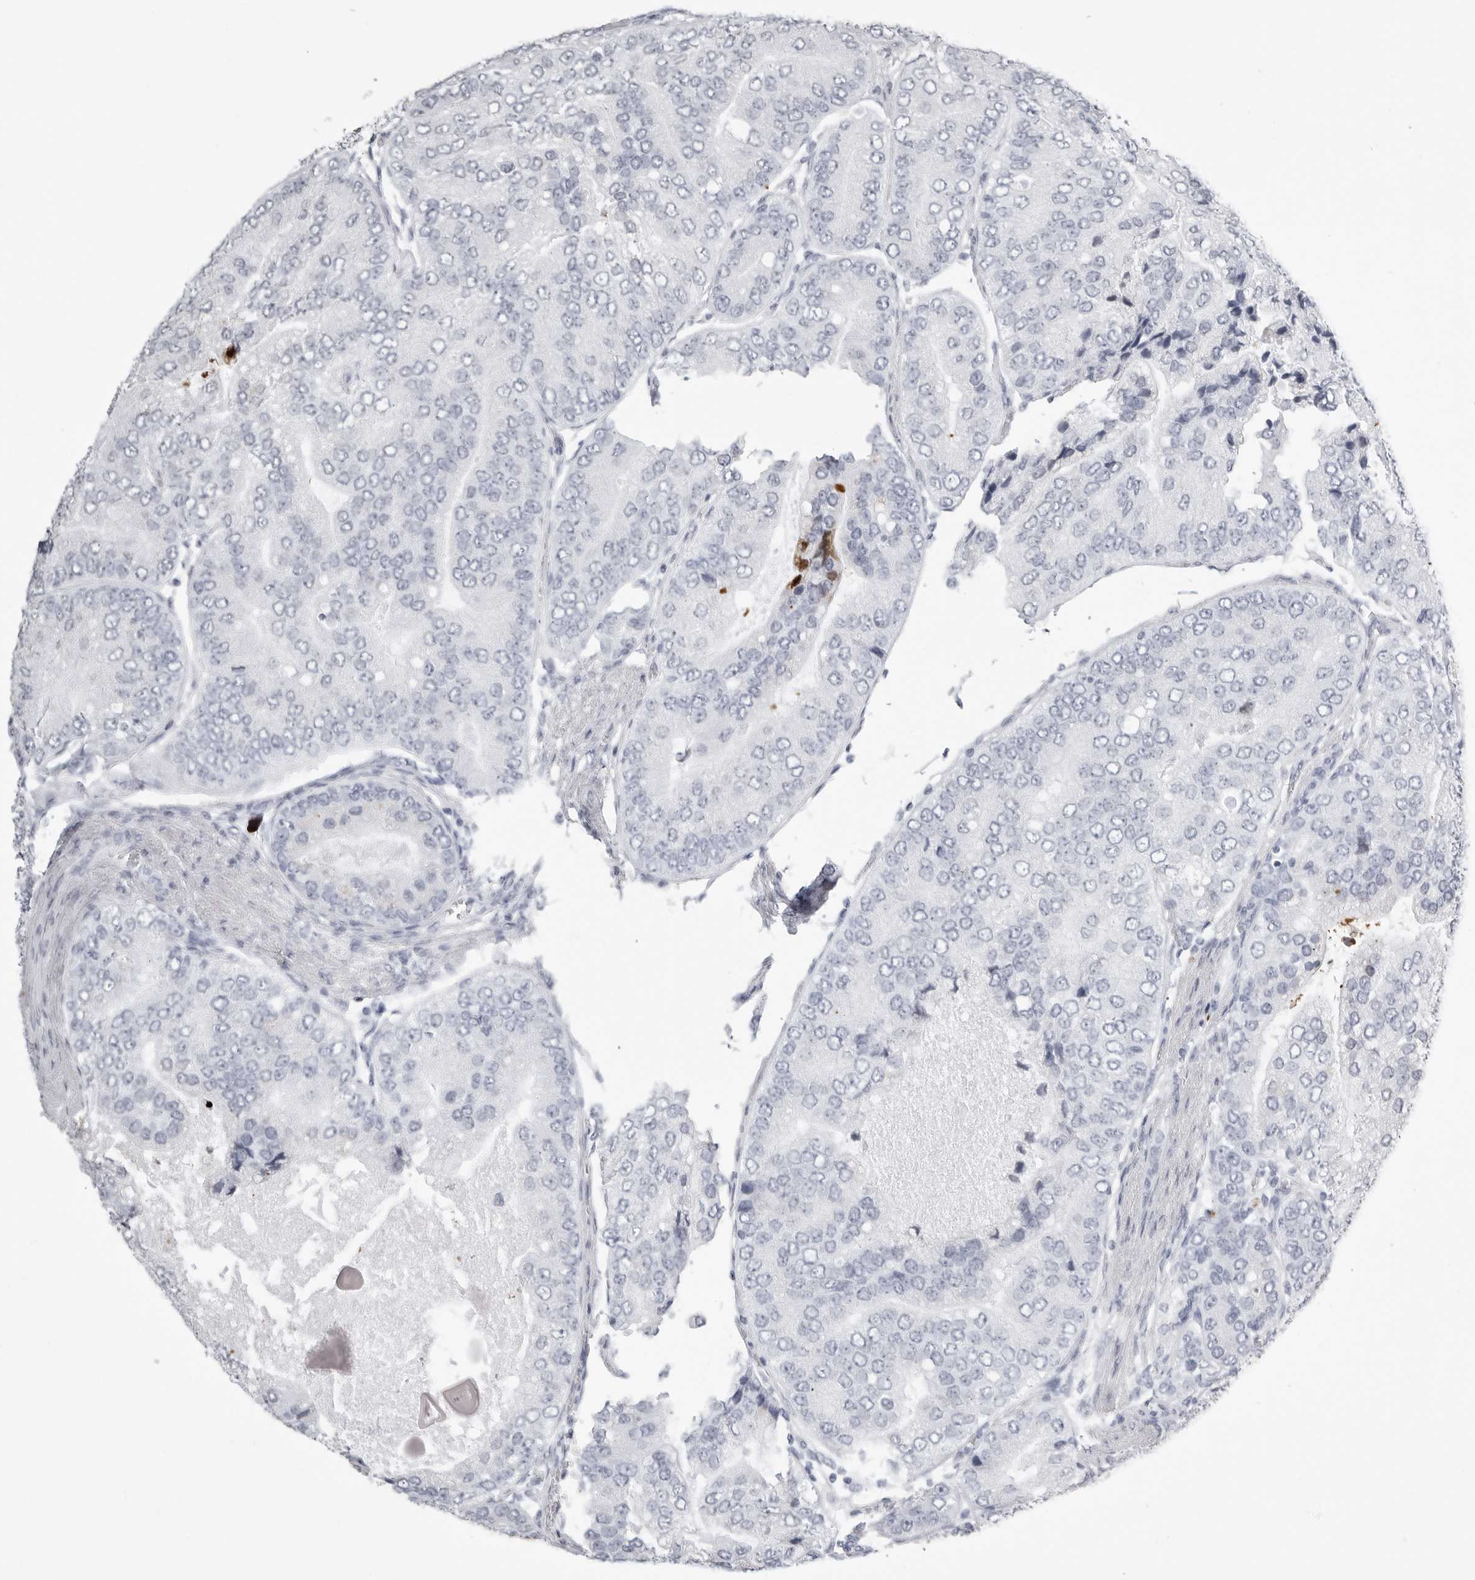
{"staining": {"intensity": "negative", "quantity": "none", "location": "none"}, "tissue": "prostate cancer", "cell_type": "Tumor cells", "image_type": "cancer", "snomed": [{"axis": "morphology", "description": "Adenocarcinoma, High grade"}, {"axis": "topography", "description": "Prostate"}], "caption": "Prostate cancer (adenocarcinoma (high-grade)) was stained to show a protein in brown. There is no significant staining in tumor cells. Nuclei are stained in blue.", "gene": "KLK9", "patient": {"sex": "male", "age": 70}}